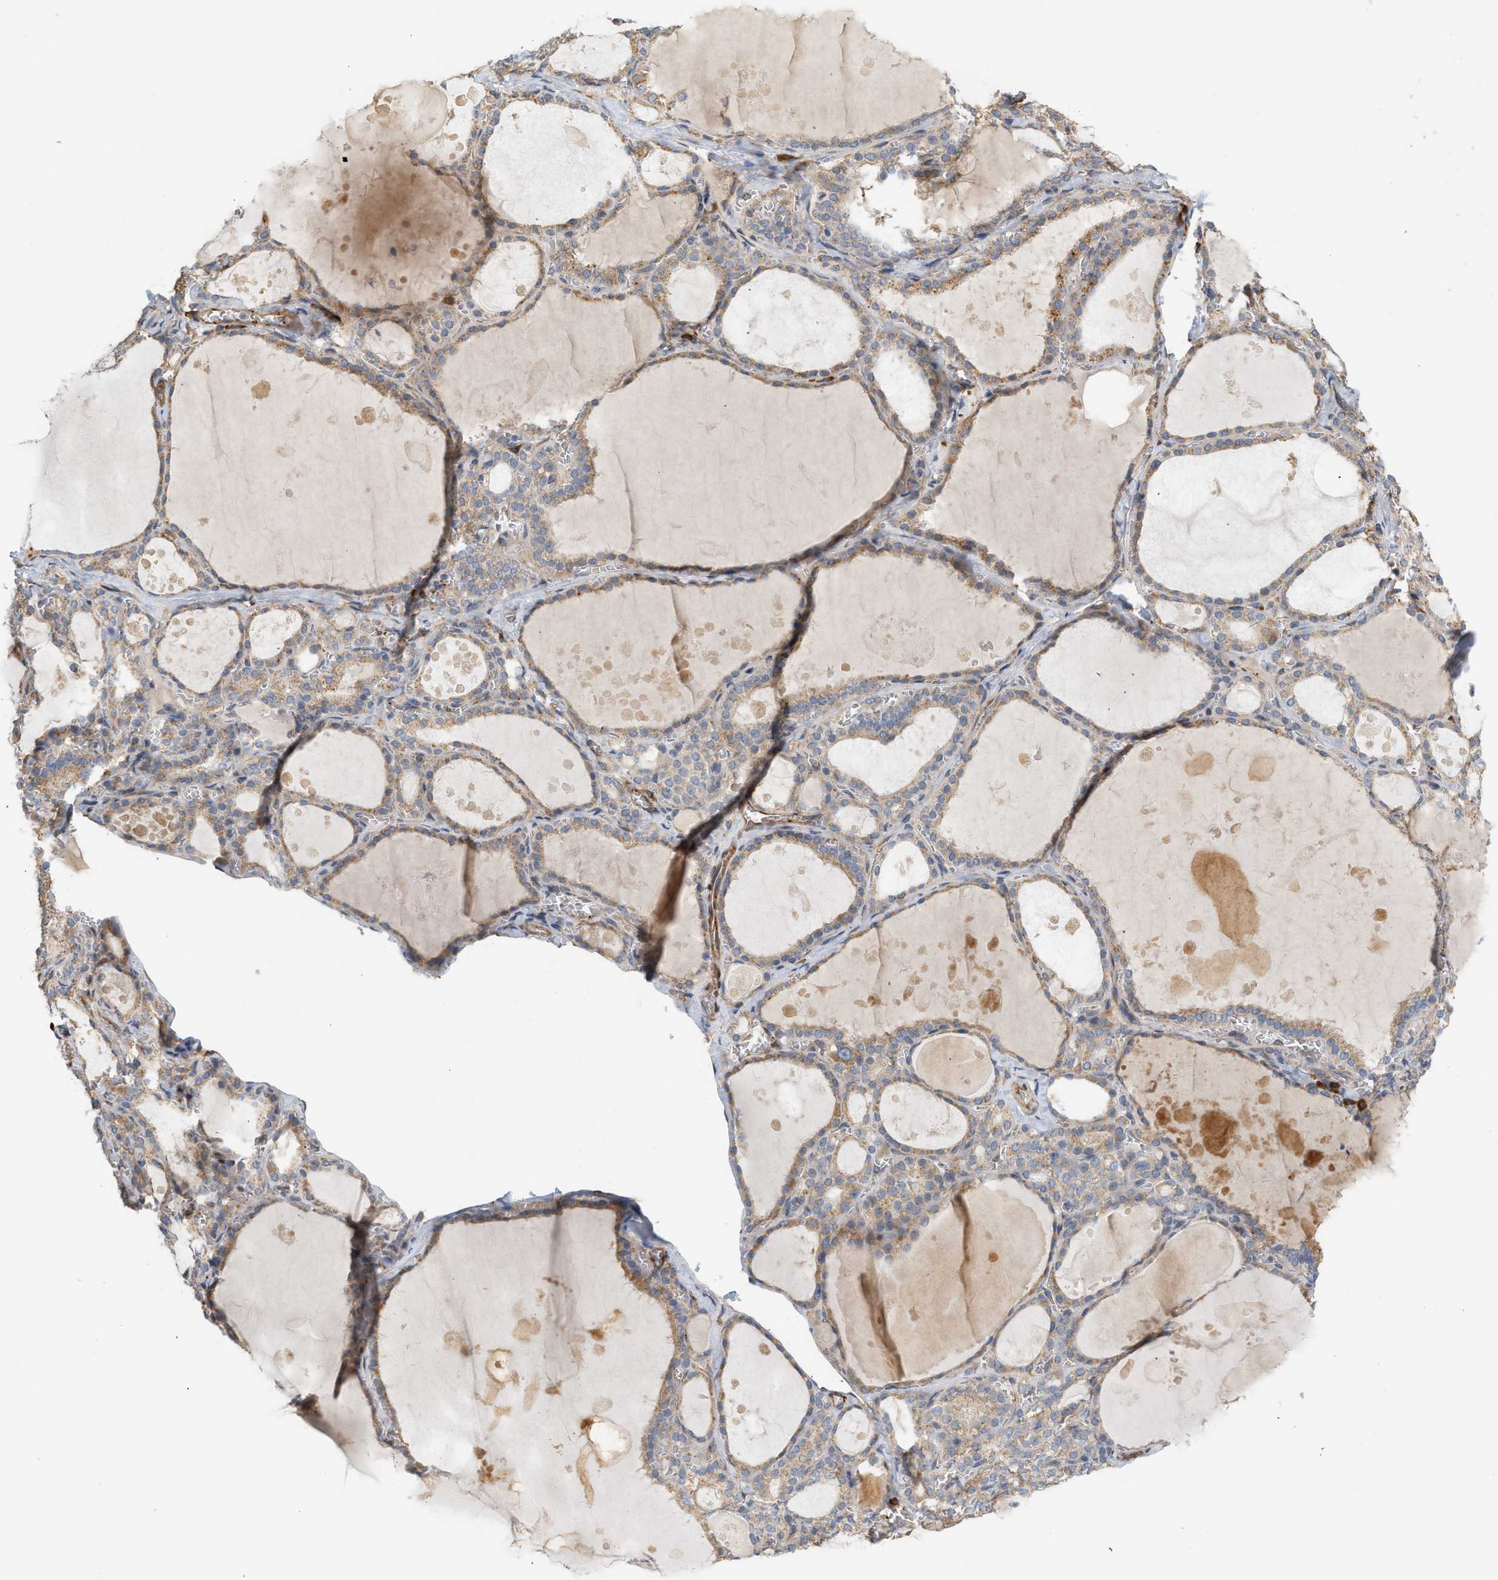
{"staining": {"intensity": "moderate", "quantity": ">75%", "location": "cytoplasmic/membranous"}, "tissue": "thyroid gland", "cell_type": "Glandular cells", "image_type": "normal", "snomed": [{"axis": "morphology", "description": "Normal tissue, NOS"}, {"axis": "topography", "description": "Thyroid gland"}], "caption": "Protein staining shows moderate cytoplasmic/membranous expression in approximately >75% of glandular cells in benign thyroid gland.", "gene": "SVOP", "patient": {"sex": "male", "age": 56}}